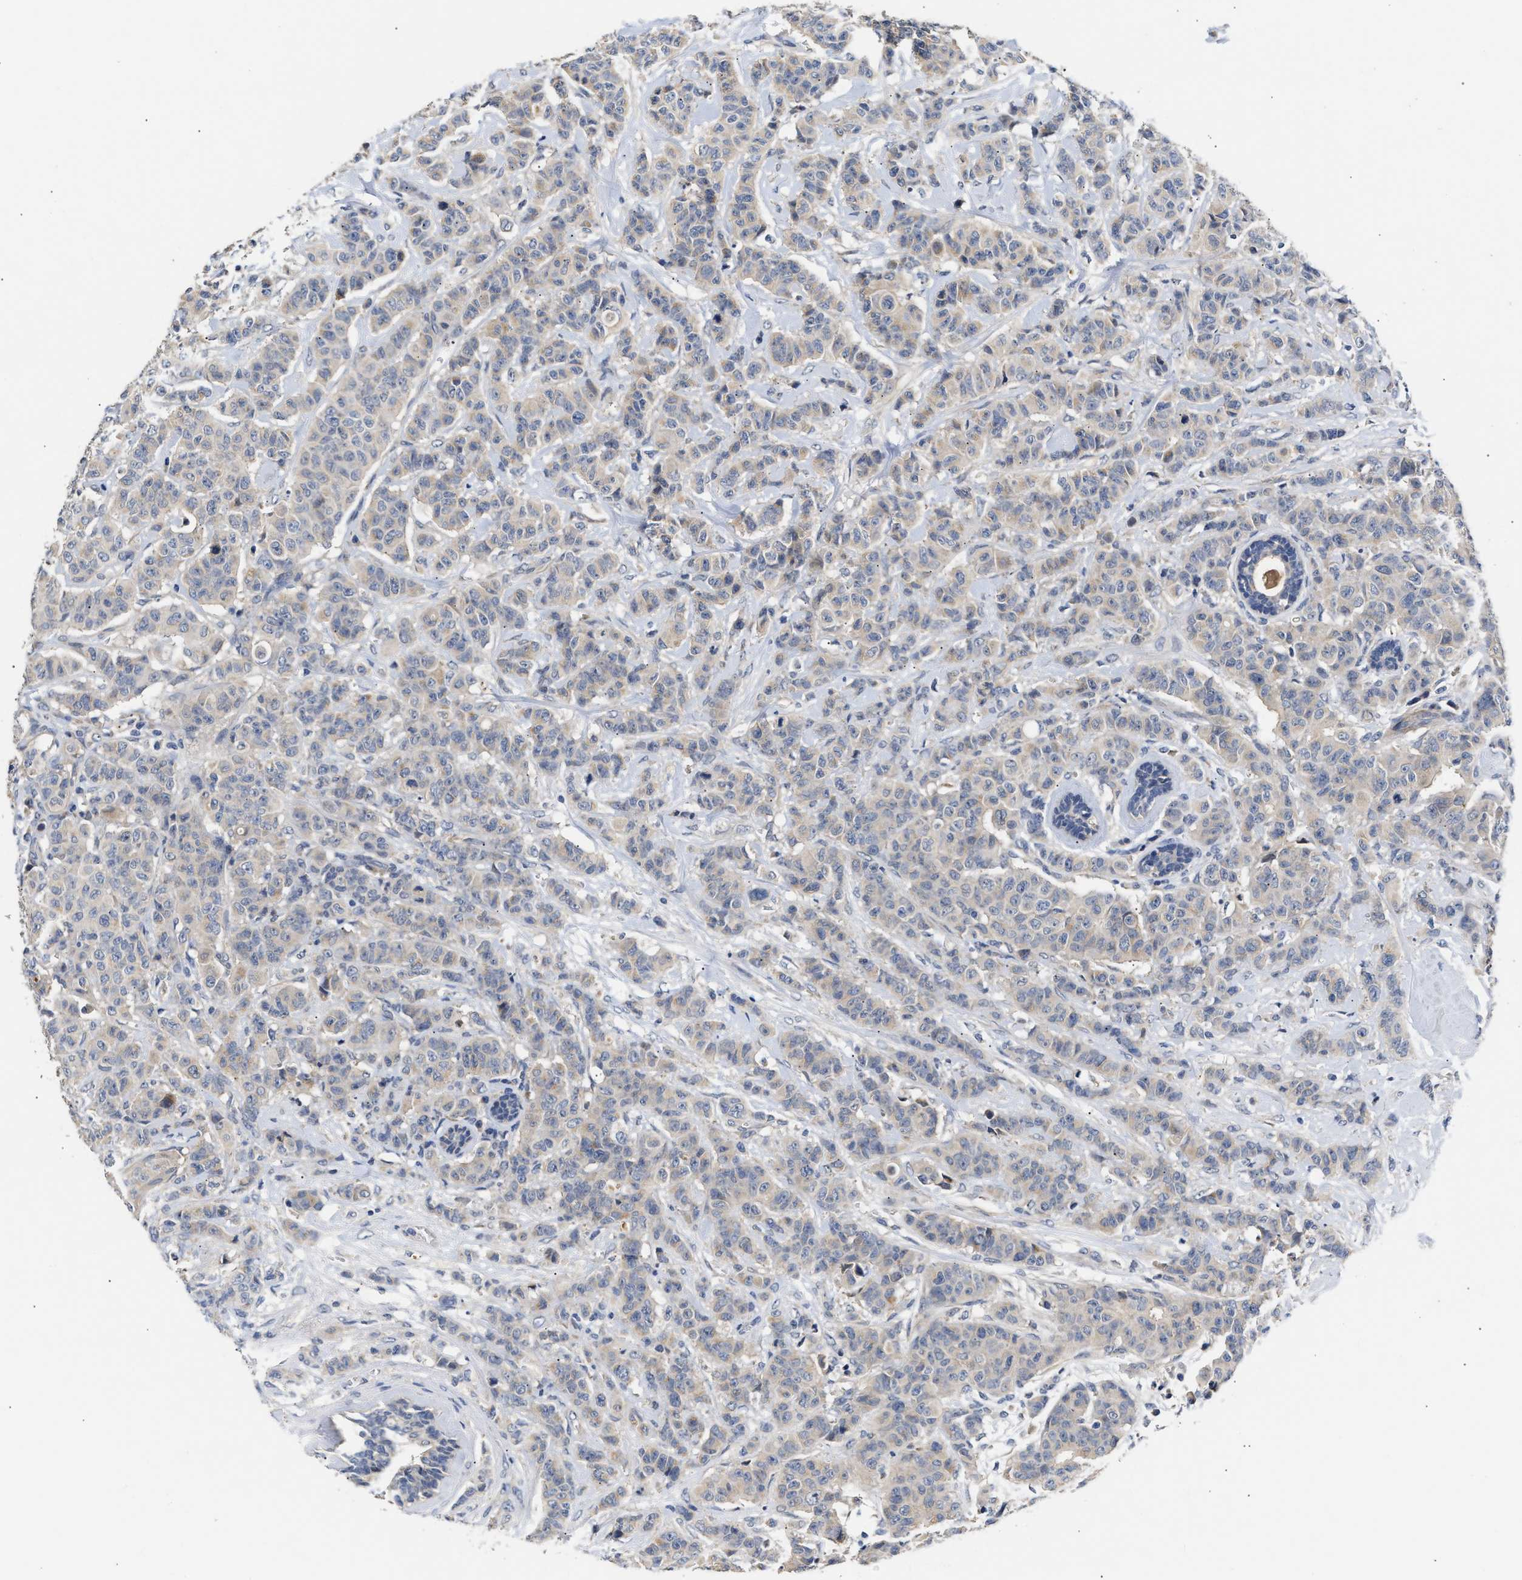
{"staining": {"intensity": "negative", "quantity": "none", "location": "none"}, "tissue": "breast cancer", "cell_type": "Tumor cells", "image_type": "cancer", "snomed": [{"axis": "morphology", "description": "Normal tissue, NOS"}, {"axis": "morphology", "description": "Duct carcinoma"}, {"axis": "topography", "description": "Breast"}], "caption": "Photomicrograph shows no protein expression in tumor cells of breast invasive ductal carcinoma tissue.", "gene": "KASH5", "patient": {"sex": "female", "age": 40}}